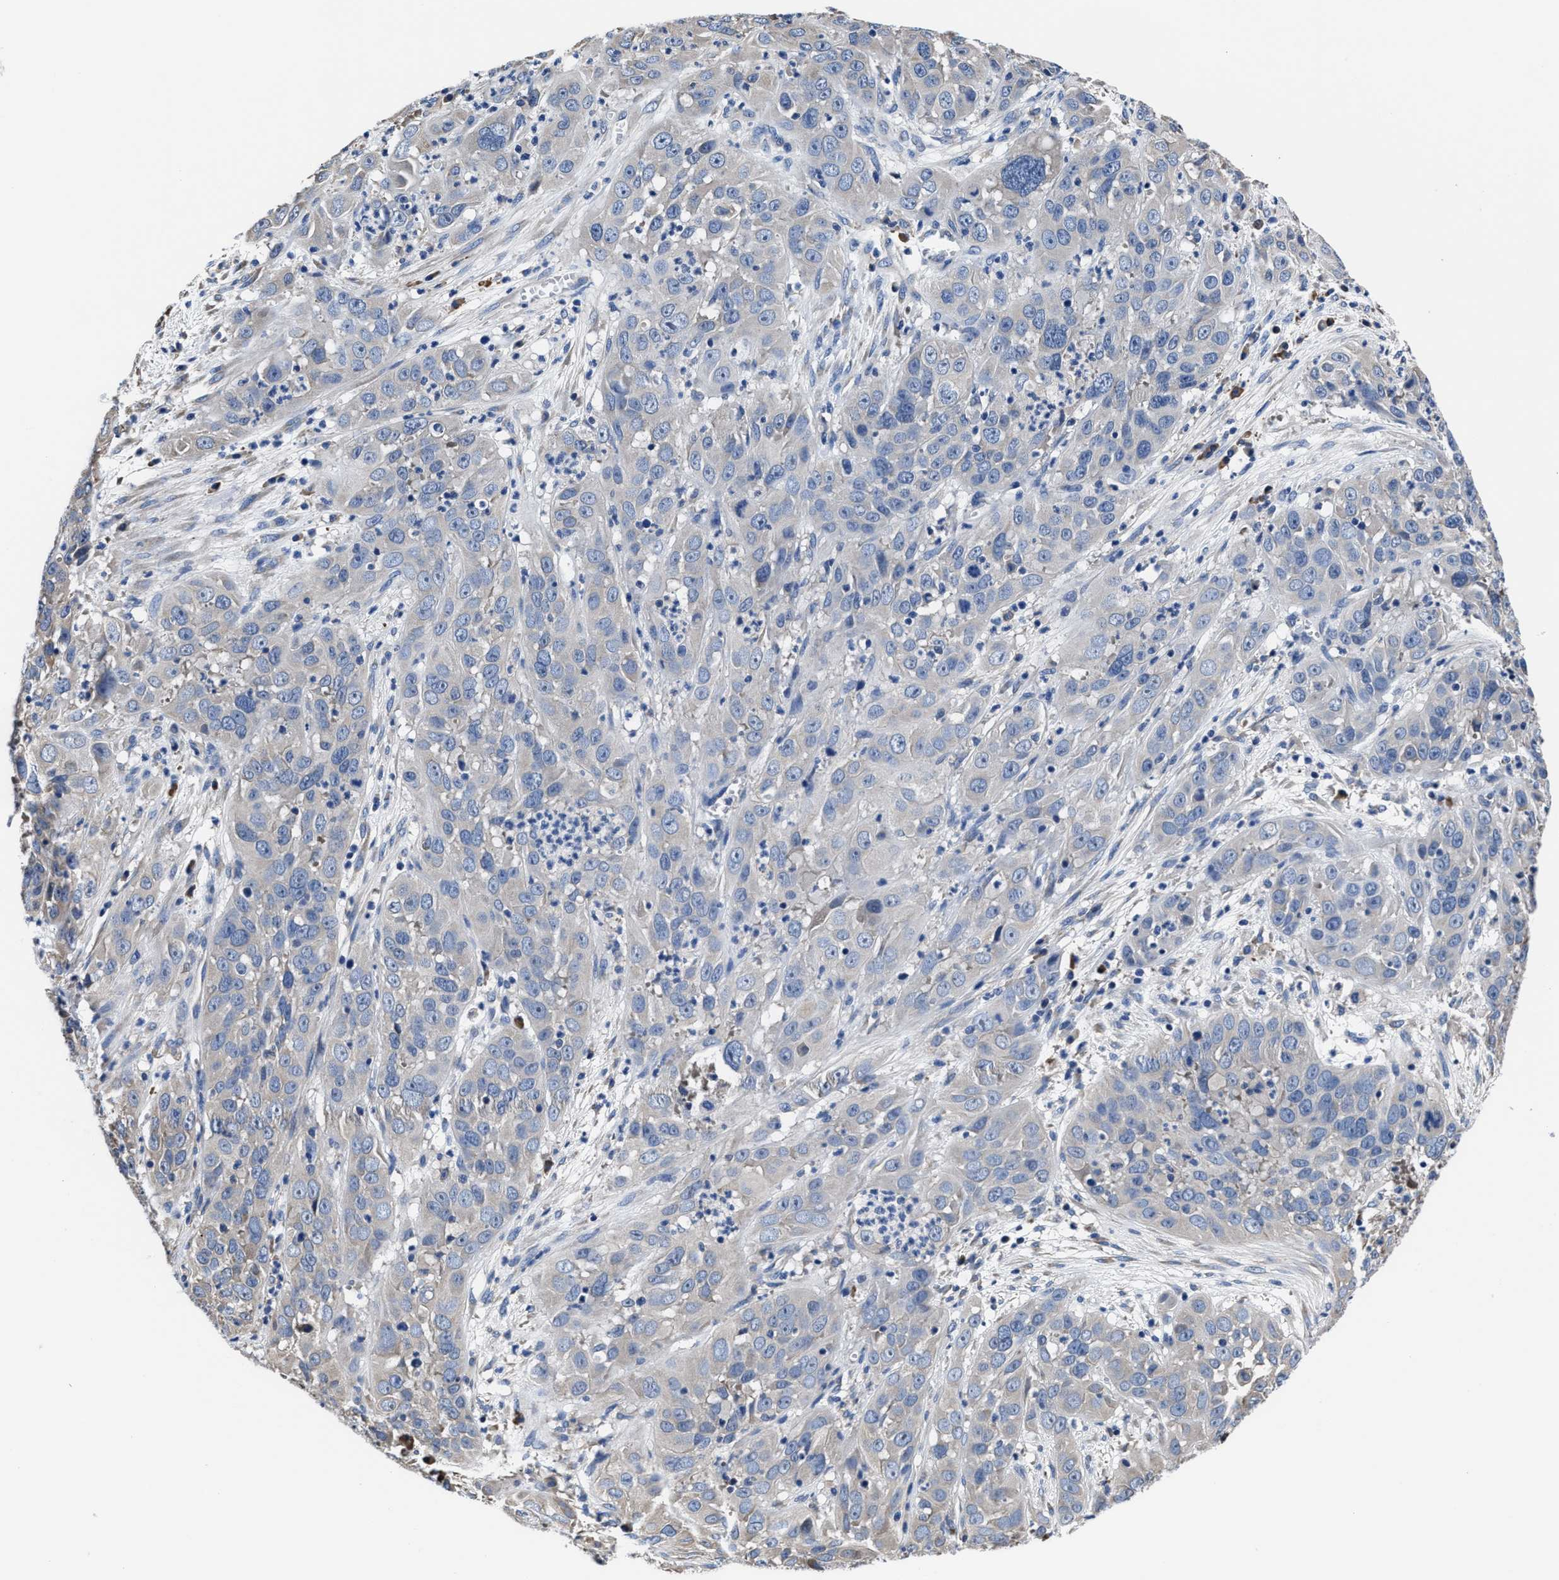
{"staining": {"intensity": "negative", "quantity": "none", "location": "none"}, "tissue": "cervical cancer", "cell_type": "Tumor cells", "image_type": "cancer", "snomed": [{"axis": "morphology", "description": "Squamous cell carcinoma, NOS"}, {"axis": "topography", "description": "Cervix"}], "caption": "Tumor cells are negative for protein expression in human cervical cancer (squamous cell carcinoma). (DAB (3,3'-diaminobenzidine) IHC visualized using brightfield microscopy, high magnification).", "gene": "SRPK2", "patient": {"sex": "female", "age": 32}}